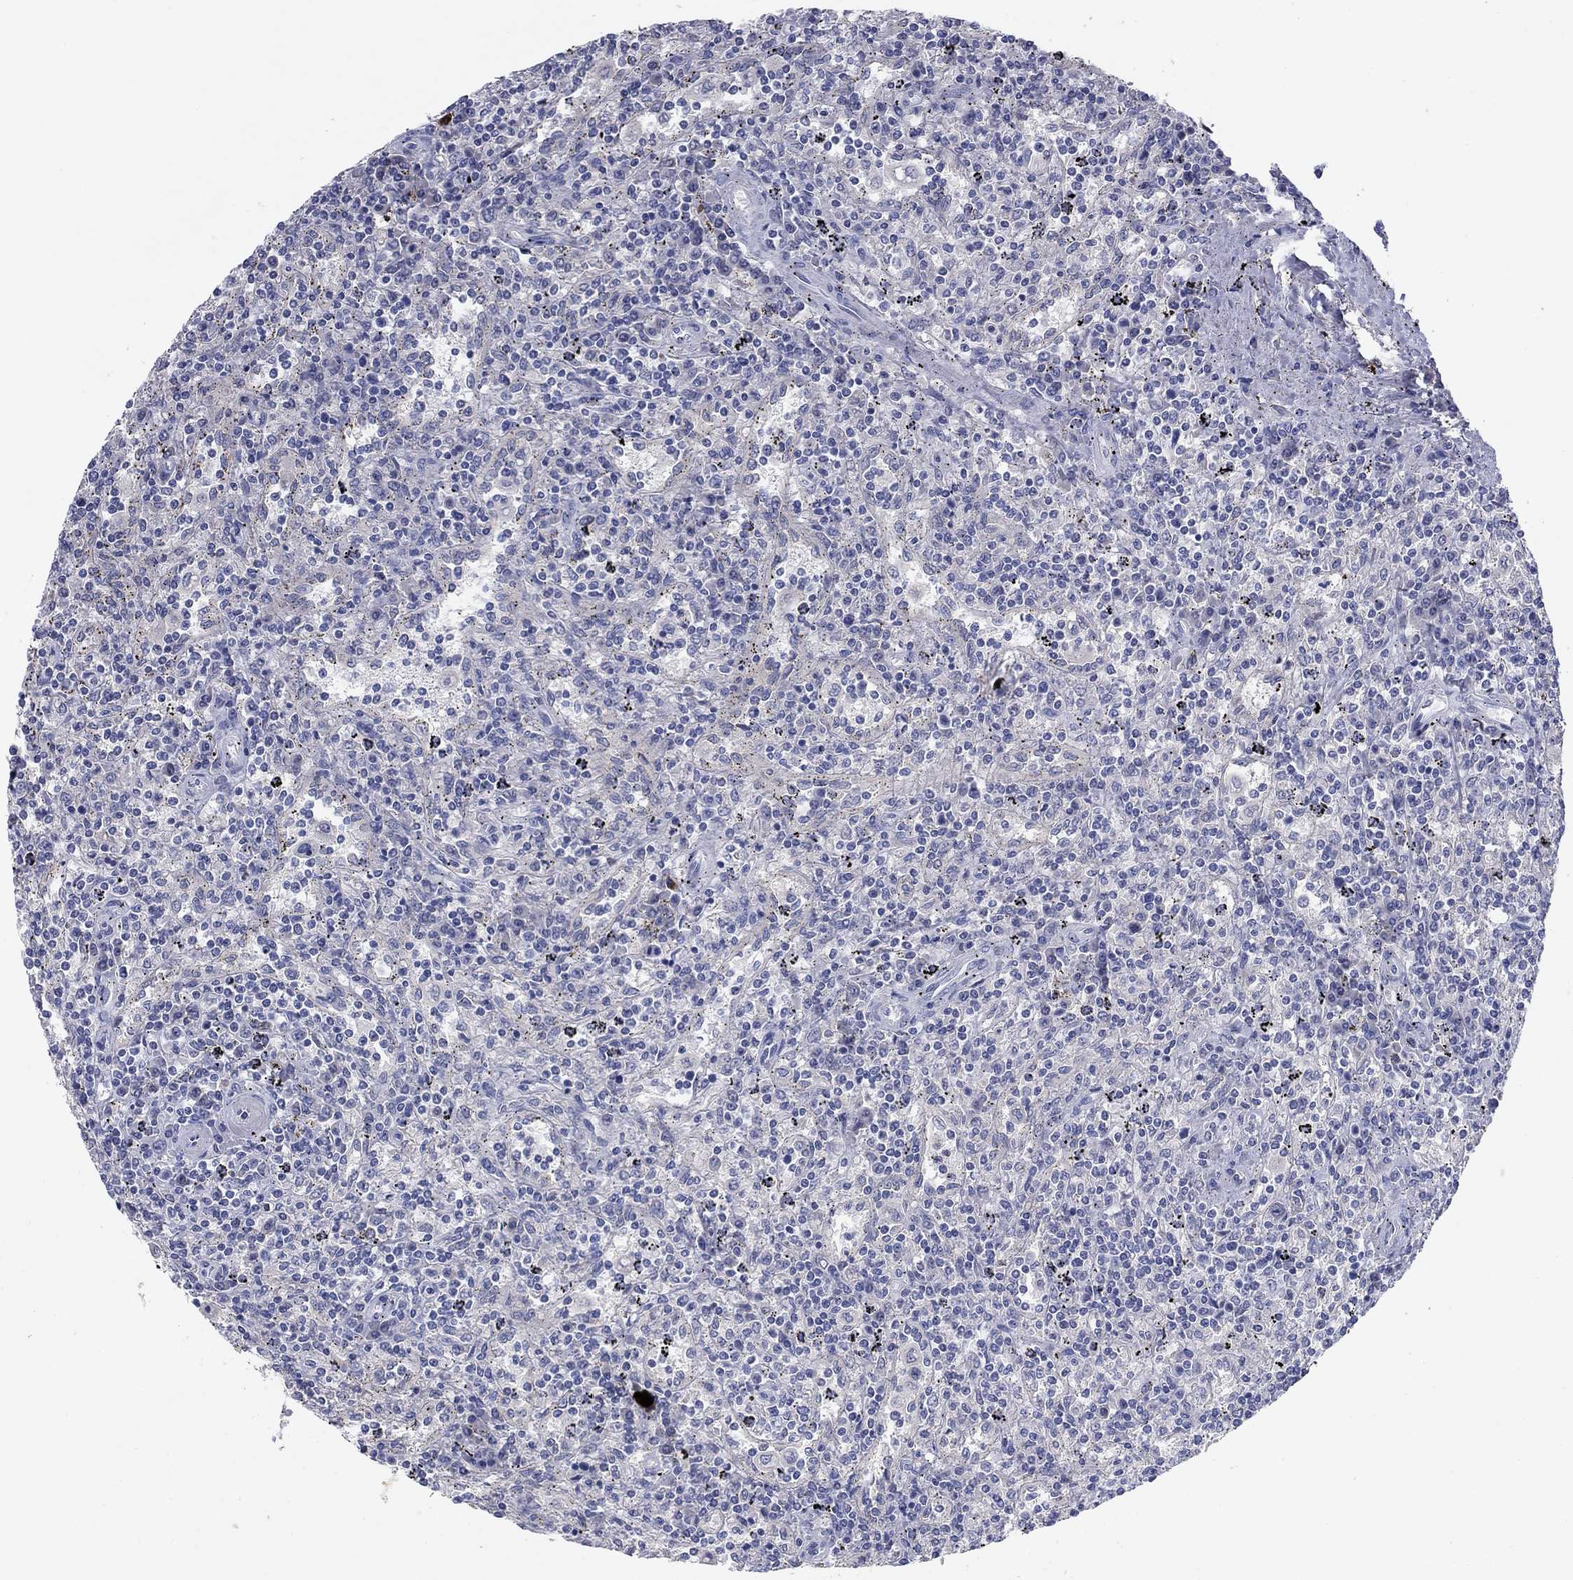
{"staining": {"intensity": "negative", "quantity": "none", "location": "none"}, "tissue": "lymphoma", "cell_type": "Tumor cells", "image_type": "cancer", "snomed": [{"axis": "morphology", "description": "Malignant lymphoma, non-Hodgkin's type, Low grade"}, {"axis": "topography", "description": "Spleen"}], "caption": "Tumor cells are negative for protein expression in human lymphoma.", "gene": "CNTNAP4", "patient": {"sex": "male", "age": 62}}